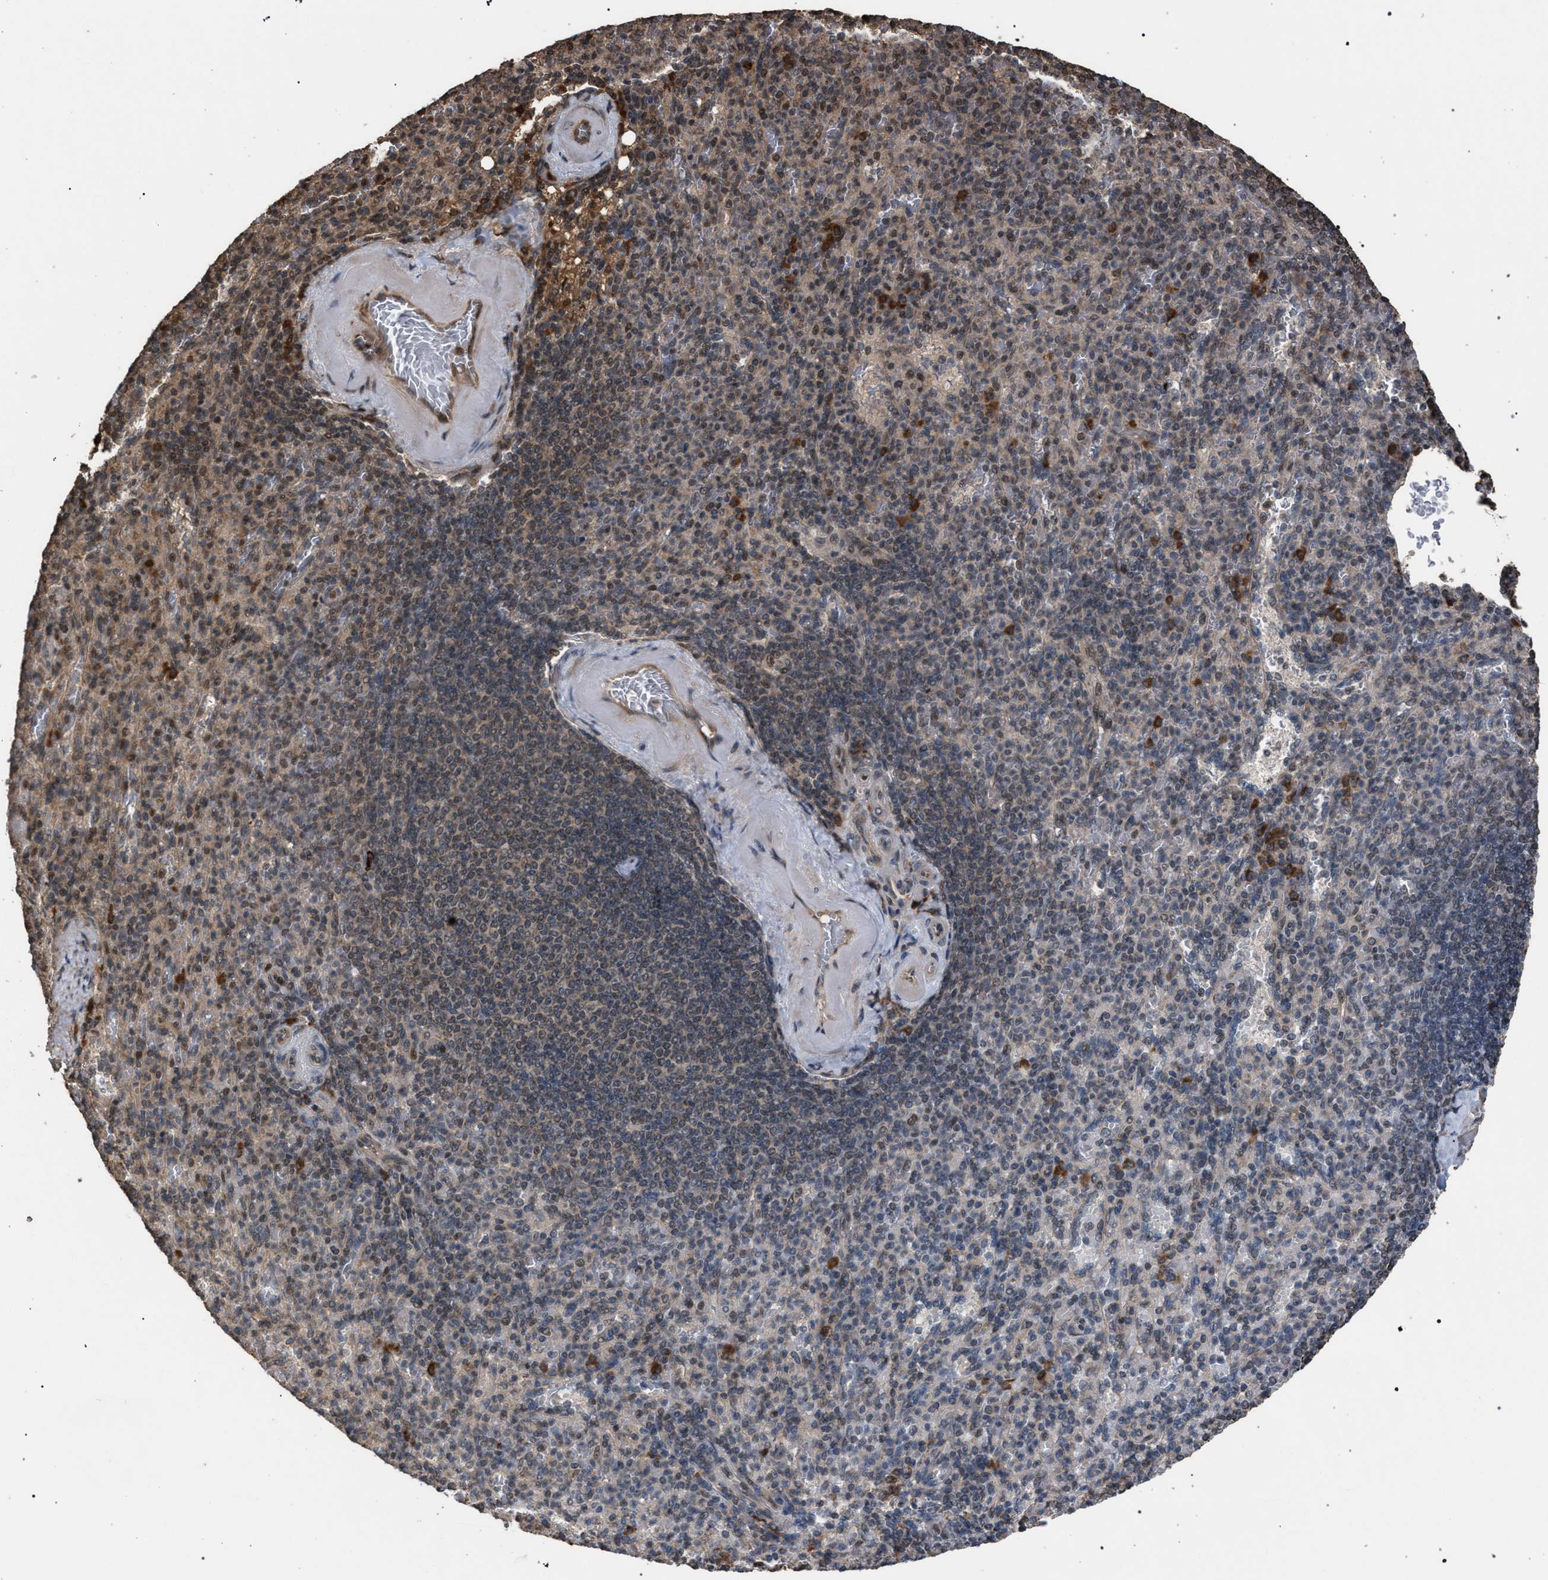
{"staining": {"intensity": "weak", "quantity": "25%-75%", "location": "cytoplasmic/membranous"}, "tissue": "spleen", "cell_type": "Cells in red pulp", "image_type": "normal", "snomed": [{"axis": "morphology", "description": "Normal tissue, NOS"}, {"axis": "topography", "description": "Spleen"}], "caption": "IHC of normal spleen exhibits low levels of weak cytoplasmic/membranous expression in approximately 25%-75% of cells in red pulp.", "gene": "NAA35", "patient": {"sex": "female", "age": 74}}